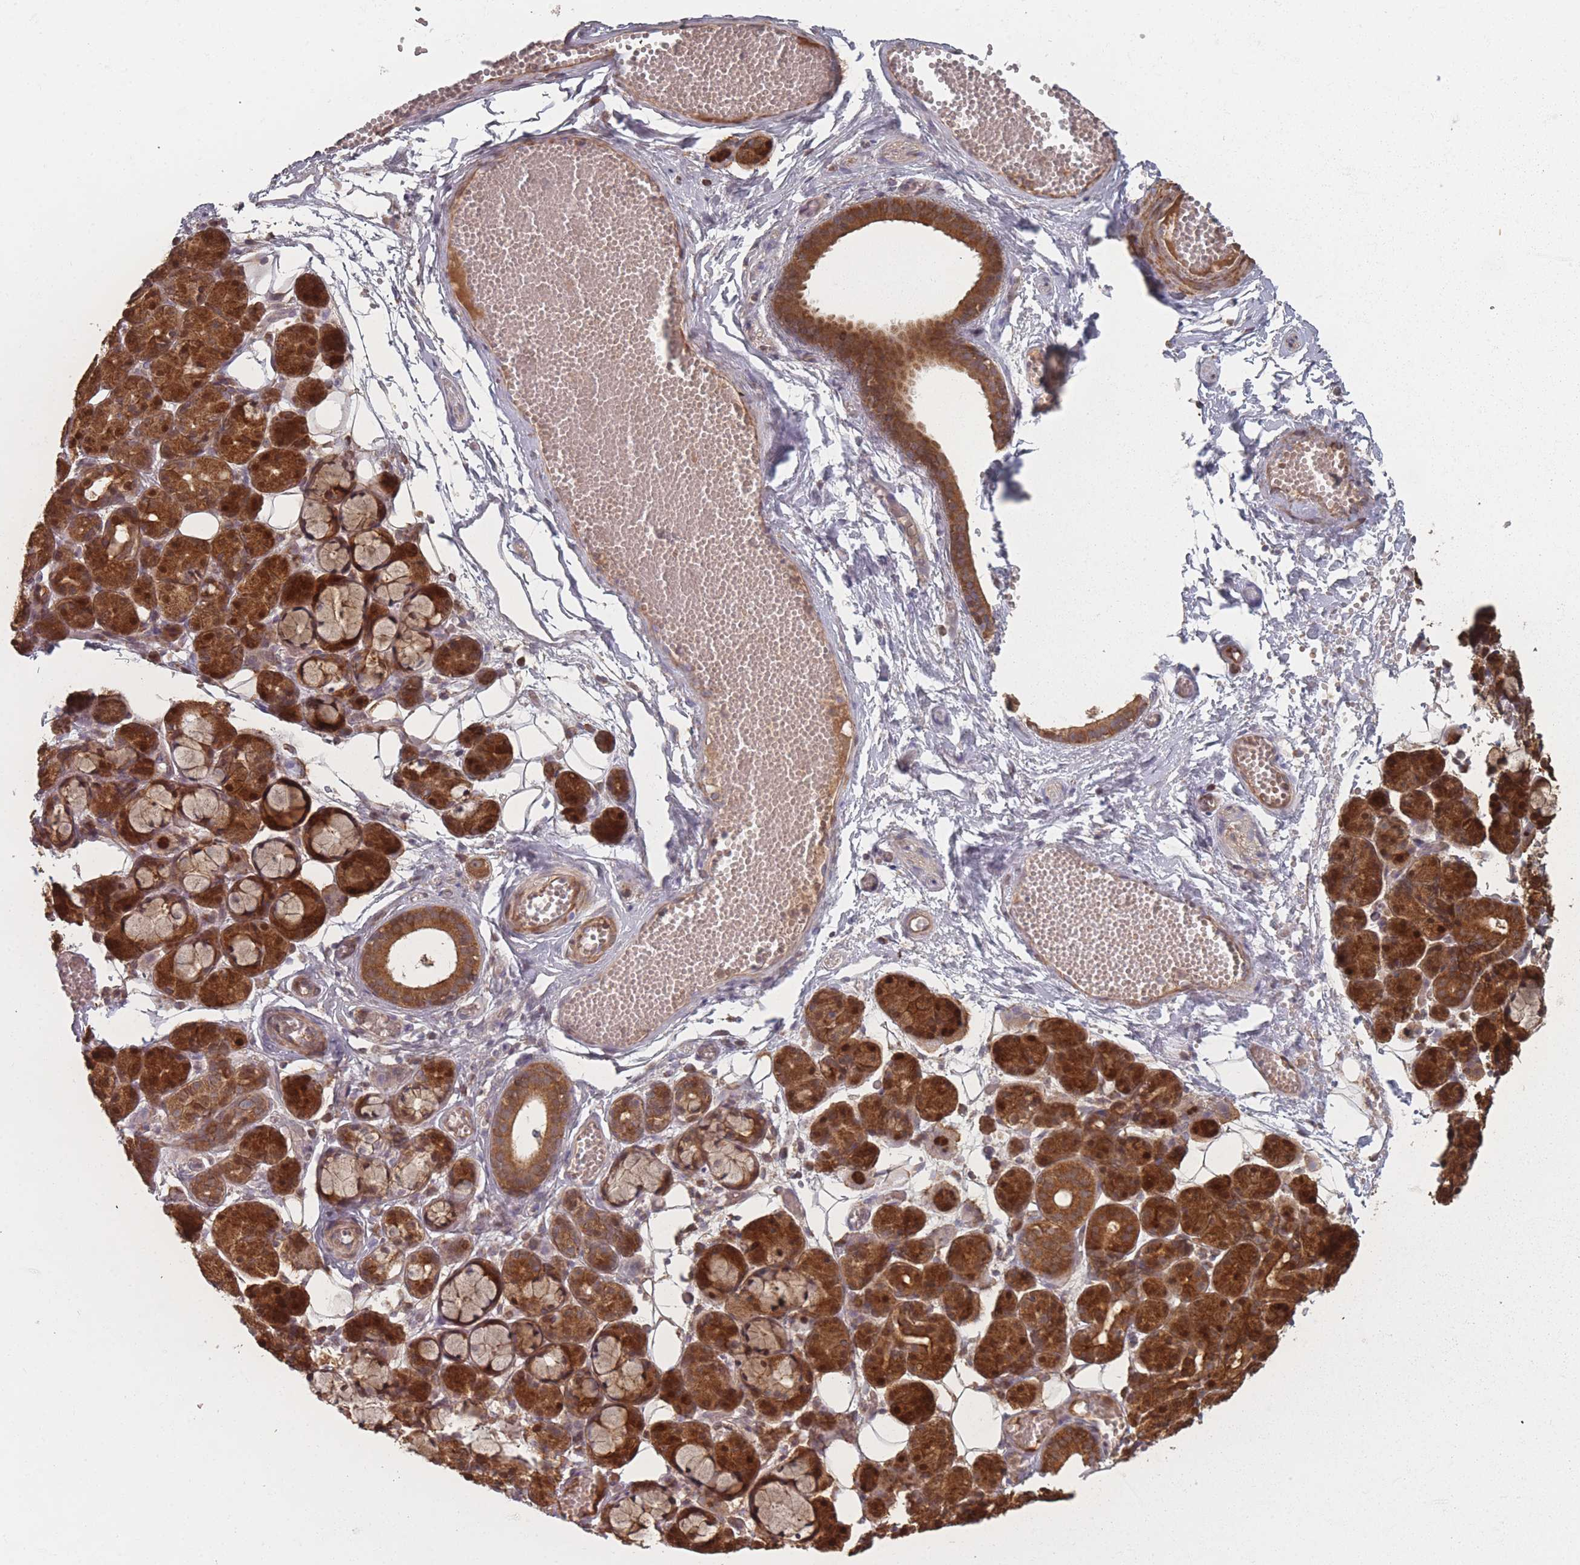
{"staining": {"intensity": "strong", "quantity": ">75%", "location": "cytoplasmic/membranous,nuclear"}, "tissue": "salivary gland", "cell_type": "Glandular cells", "image_type": "normal", "snomed": [{"axis": "morphology", "description": "Normal tissue, NOS"}, {"axis": "topography", "description": "Salivary gland"}], "caption": "DAB immunohistochemical staining of normal human salivary gland exhibits strong cytoplasmic/membranous,nuclear protein positivity in about >75% of glandular cells. (Brightfield microscopy of DAB IHC at high magnification).", "gene": "PSMB3", "patient": {"sex": "male", "age": 63}}